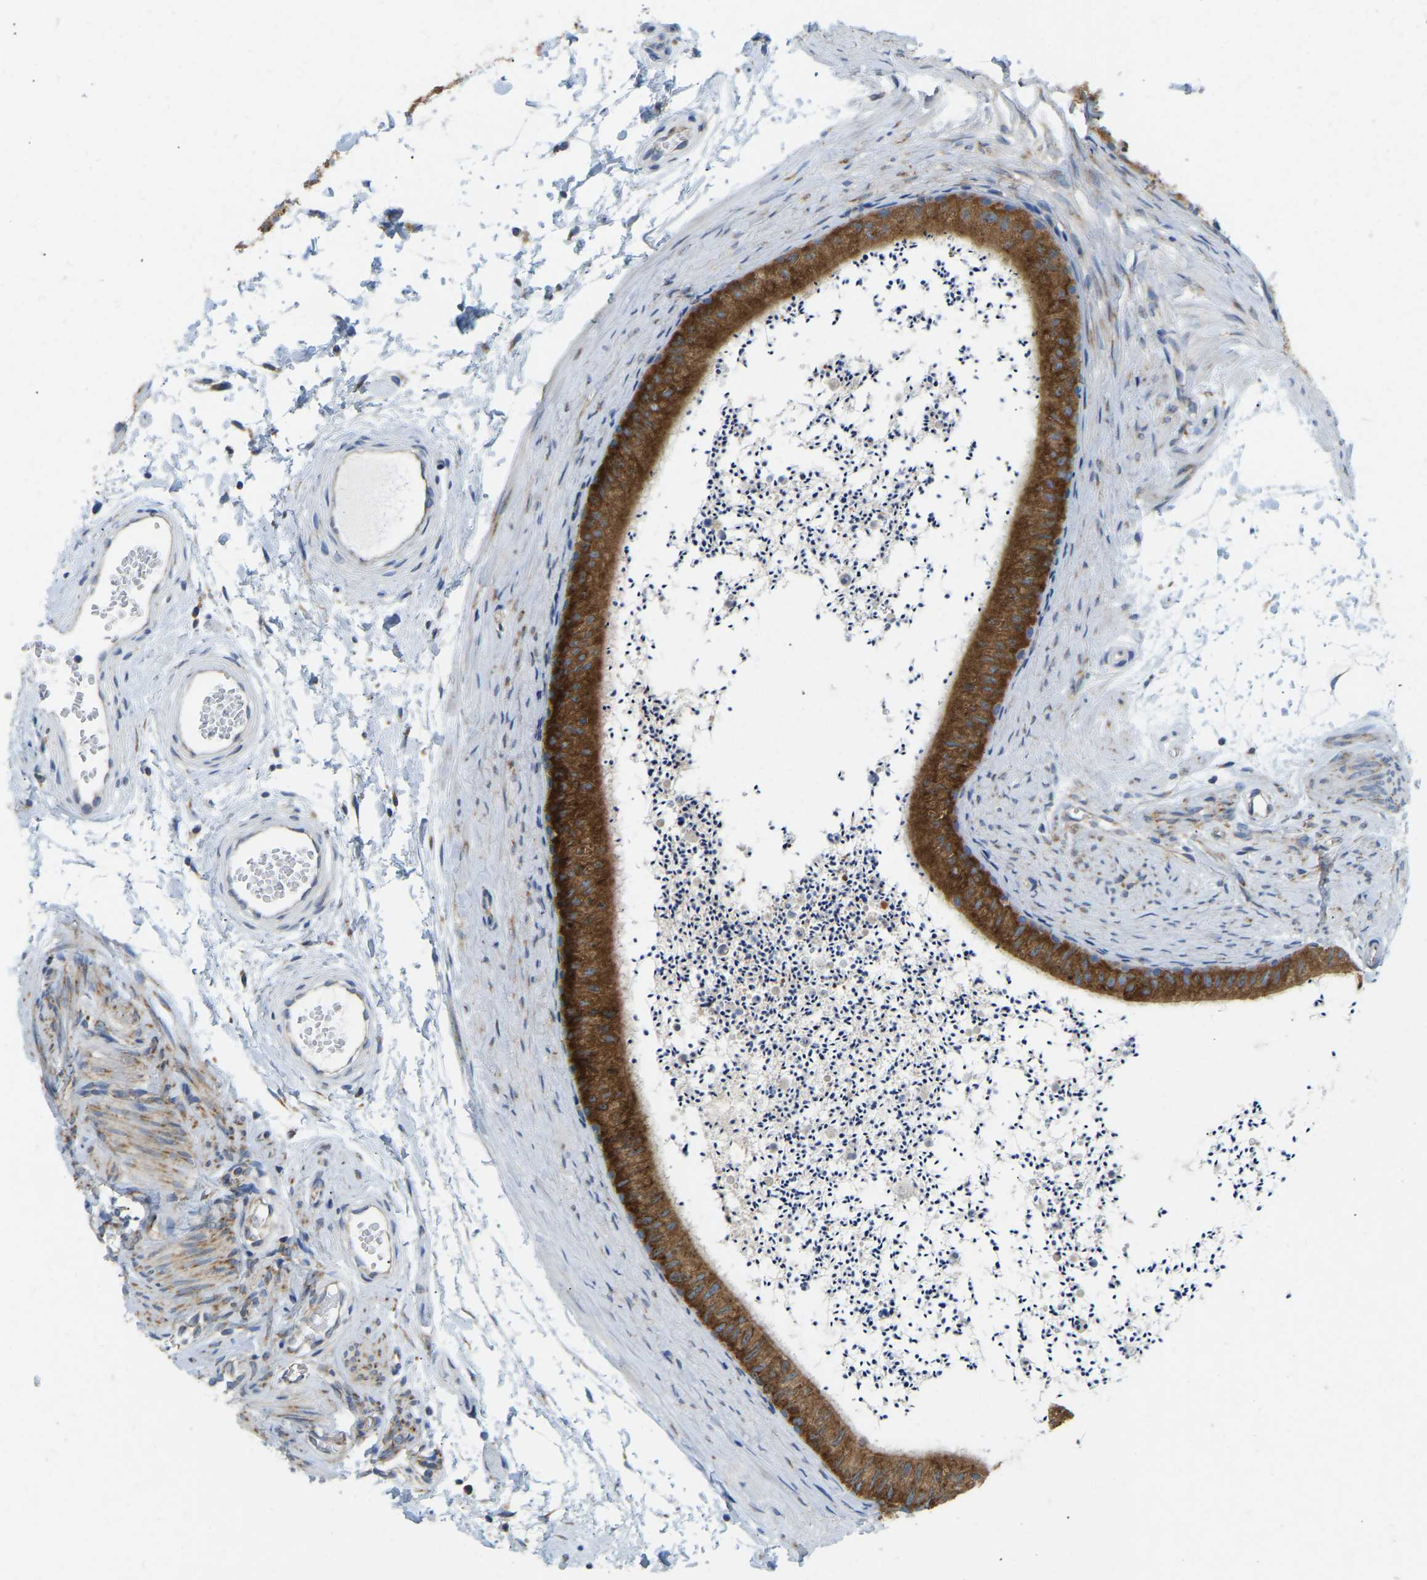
{"staining": {"intensity": "strong", "quantity": ">75%", "location": "cytoplasmic/membranous"}, "tissue": "epididymis", "cell_type": "Glandular cells", "image_type": "normal", "snomed": [{"axis": "morphology", "description": "Normal tissue, NOS"}, {"axis": "topography", "description": "Epididymis"}], "caption": "A micrograph of human epididymis stained for a protein demonstrates strong cytoplasmic/membranous brown staining in glandular cells.", "gene": "SND1", "patient": {"sex": "male", "age": 56}}